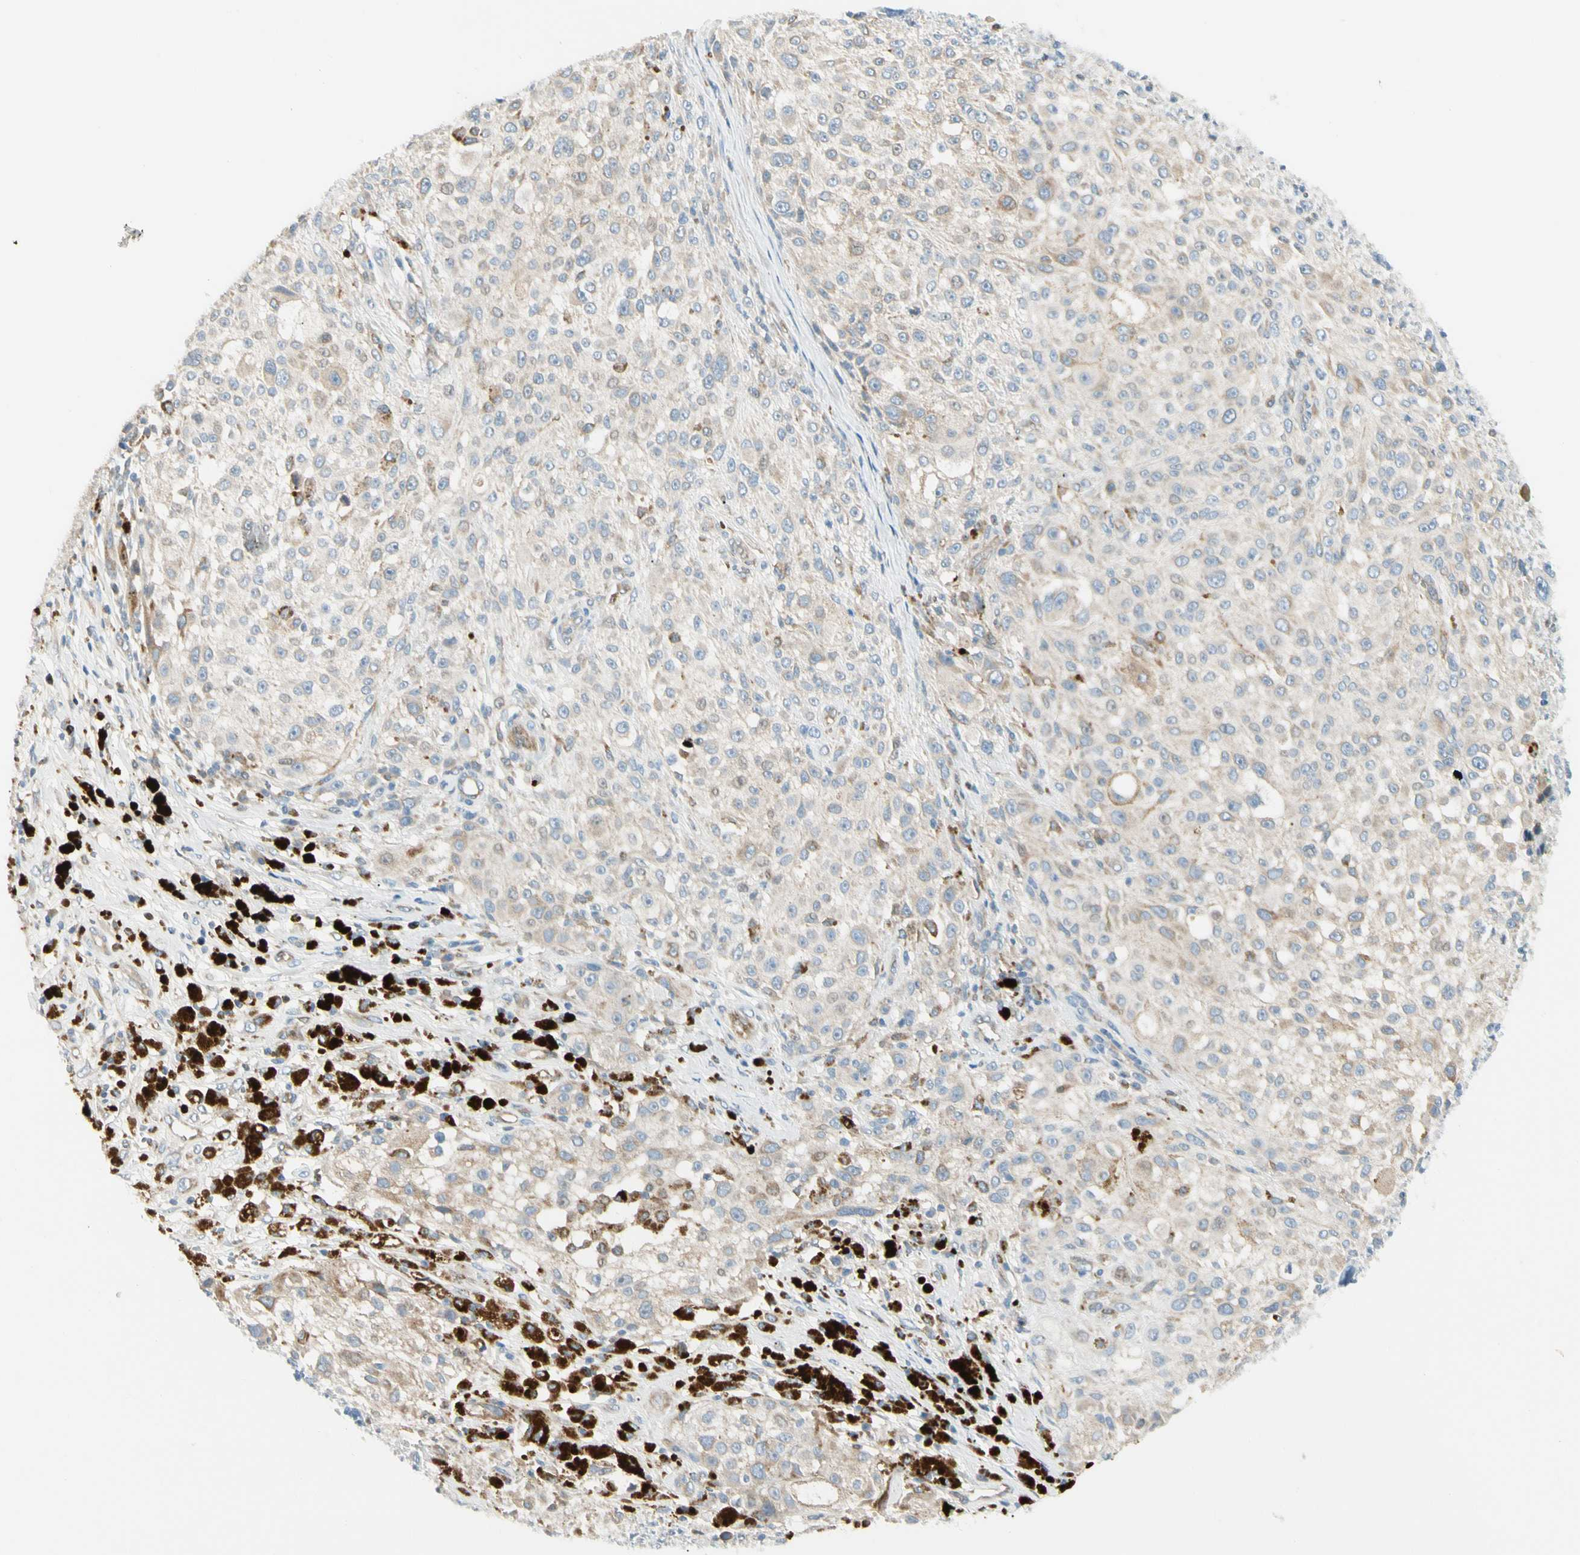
{"staining": {"intensity": "weak", "quantity": "<25%", "location": "cytoplasmic/membranous"}, "tissue": "melanoma", "cell_type": "Tumor cells", "image_type": "cancer", "snomed": [{"axis": "morphology", "description": "Necrosis, NOS"}, {"axis": "morphology", "description": "Malignant melanoma, NOS"}, {"axis": "topography", "description": "Skin"}], "caption": "The photomicrograph displays no significant positivity in tumor cells of malignant melanoma.", "gene": "LPCAT2", "patient": {"sex": "female", "age": 87}}